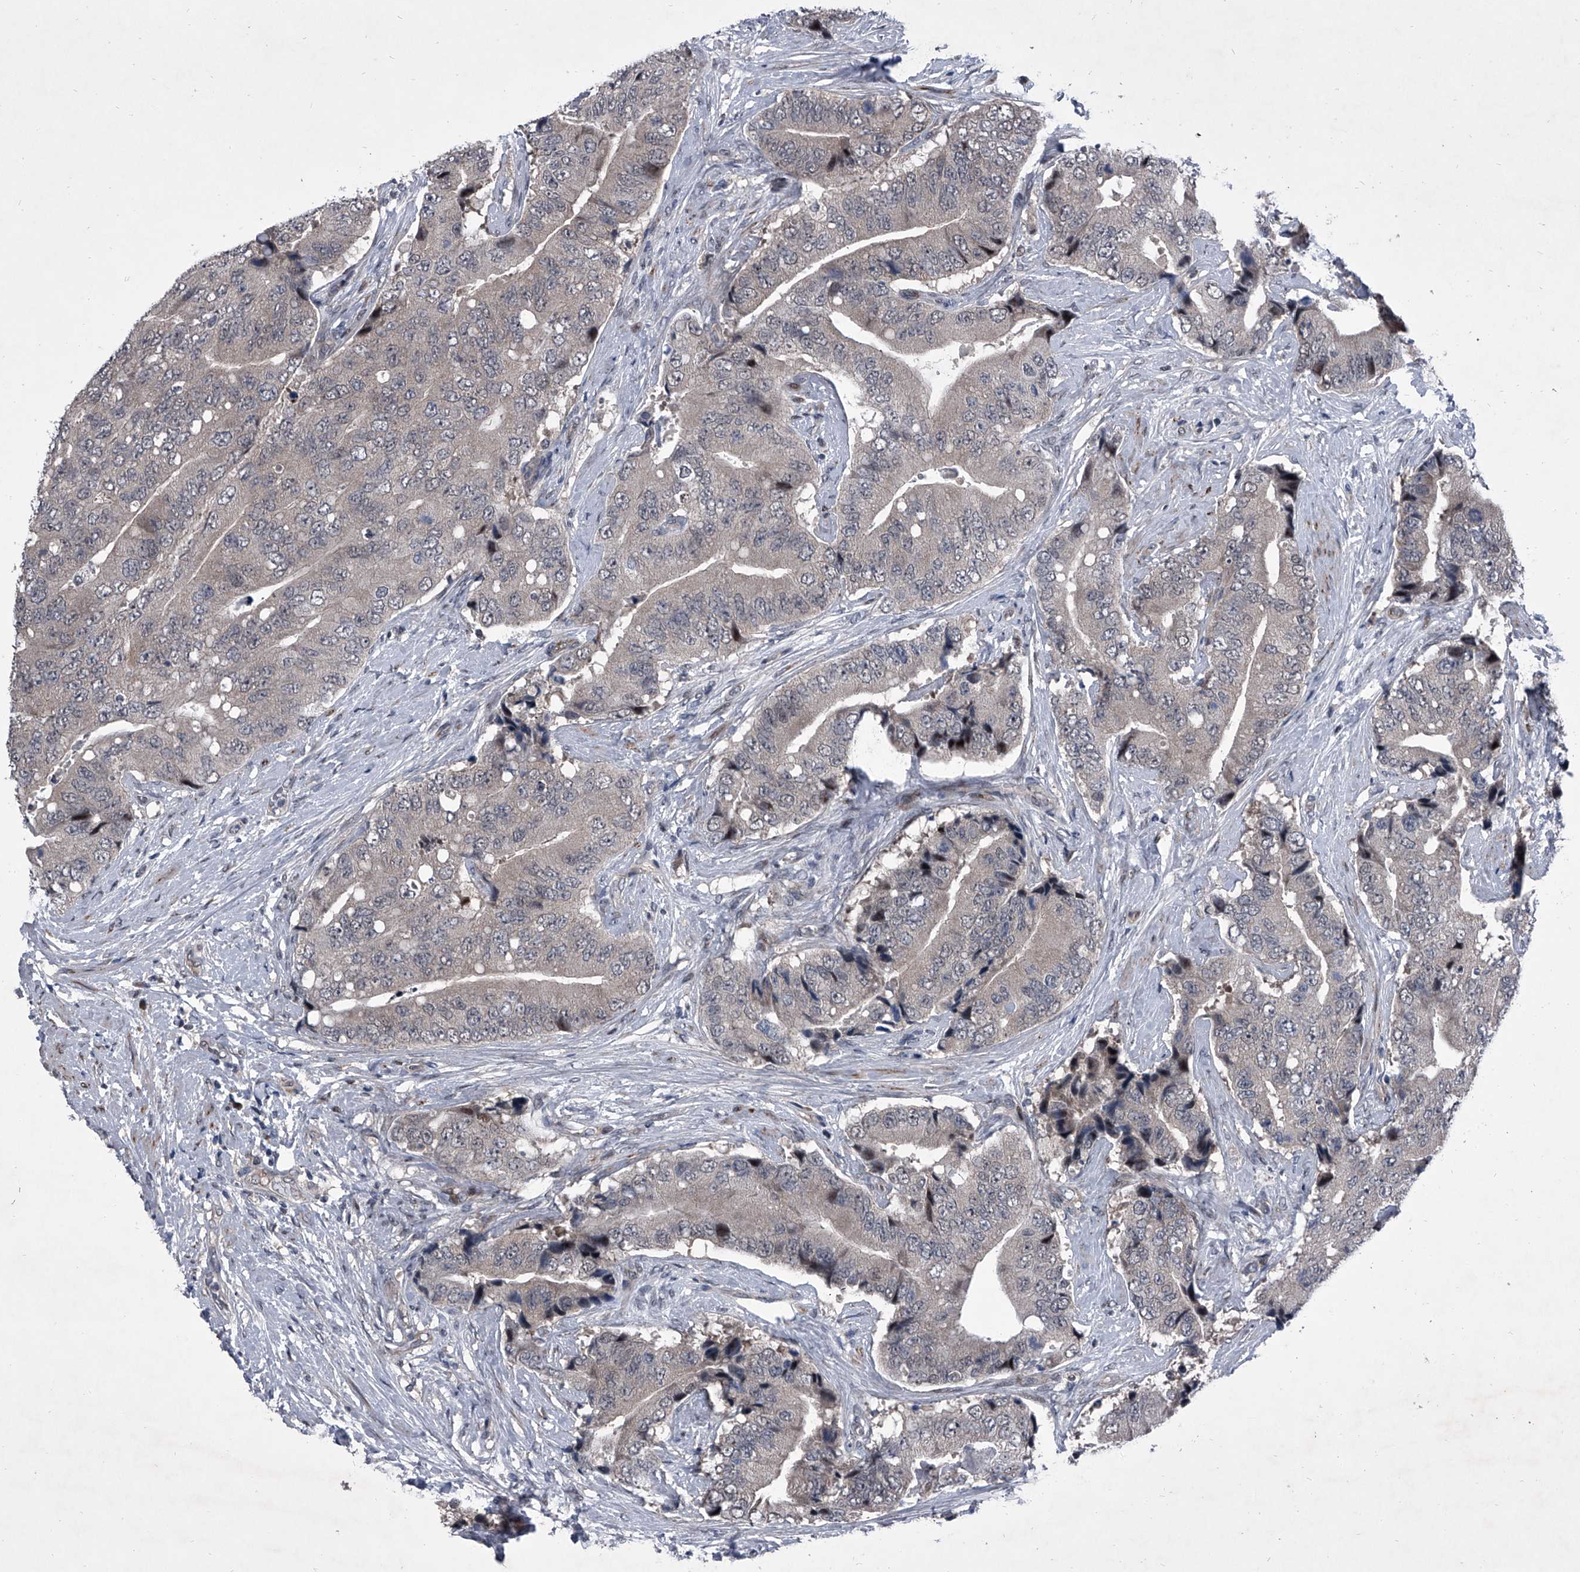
{"staining": {"intensity": "negative", "quantity": "none", "location": "none"}, "tissue": "prostate cancer", "cell_type": "Tumor cells", "image_type": "cancer", "snomed": [{"axis": "morphology", "description": "Adenocarcinoma, High grade"}, {"axis": "topography", "description": "Prostate"}], "caption": "This is an immunohistochemistry (IHC) photomicrograph of prostate cancer (adenocarcinoma (high-grade)). There is no staining in tumor cells.", "gene": "ELK4", "patient": {"sex": "male", "age": 70}}